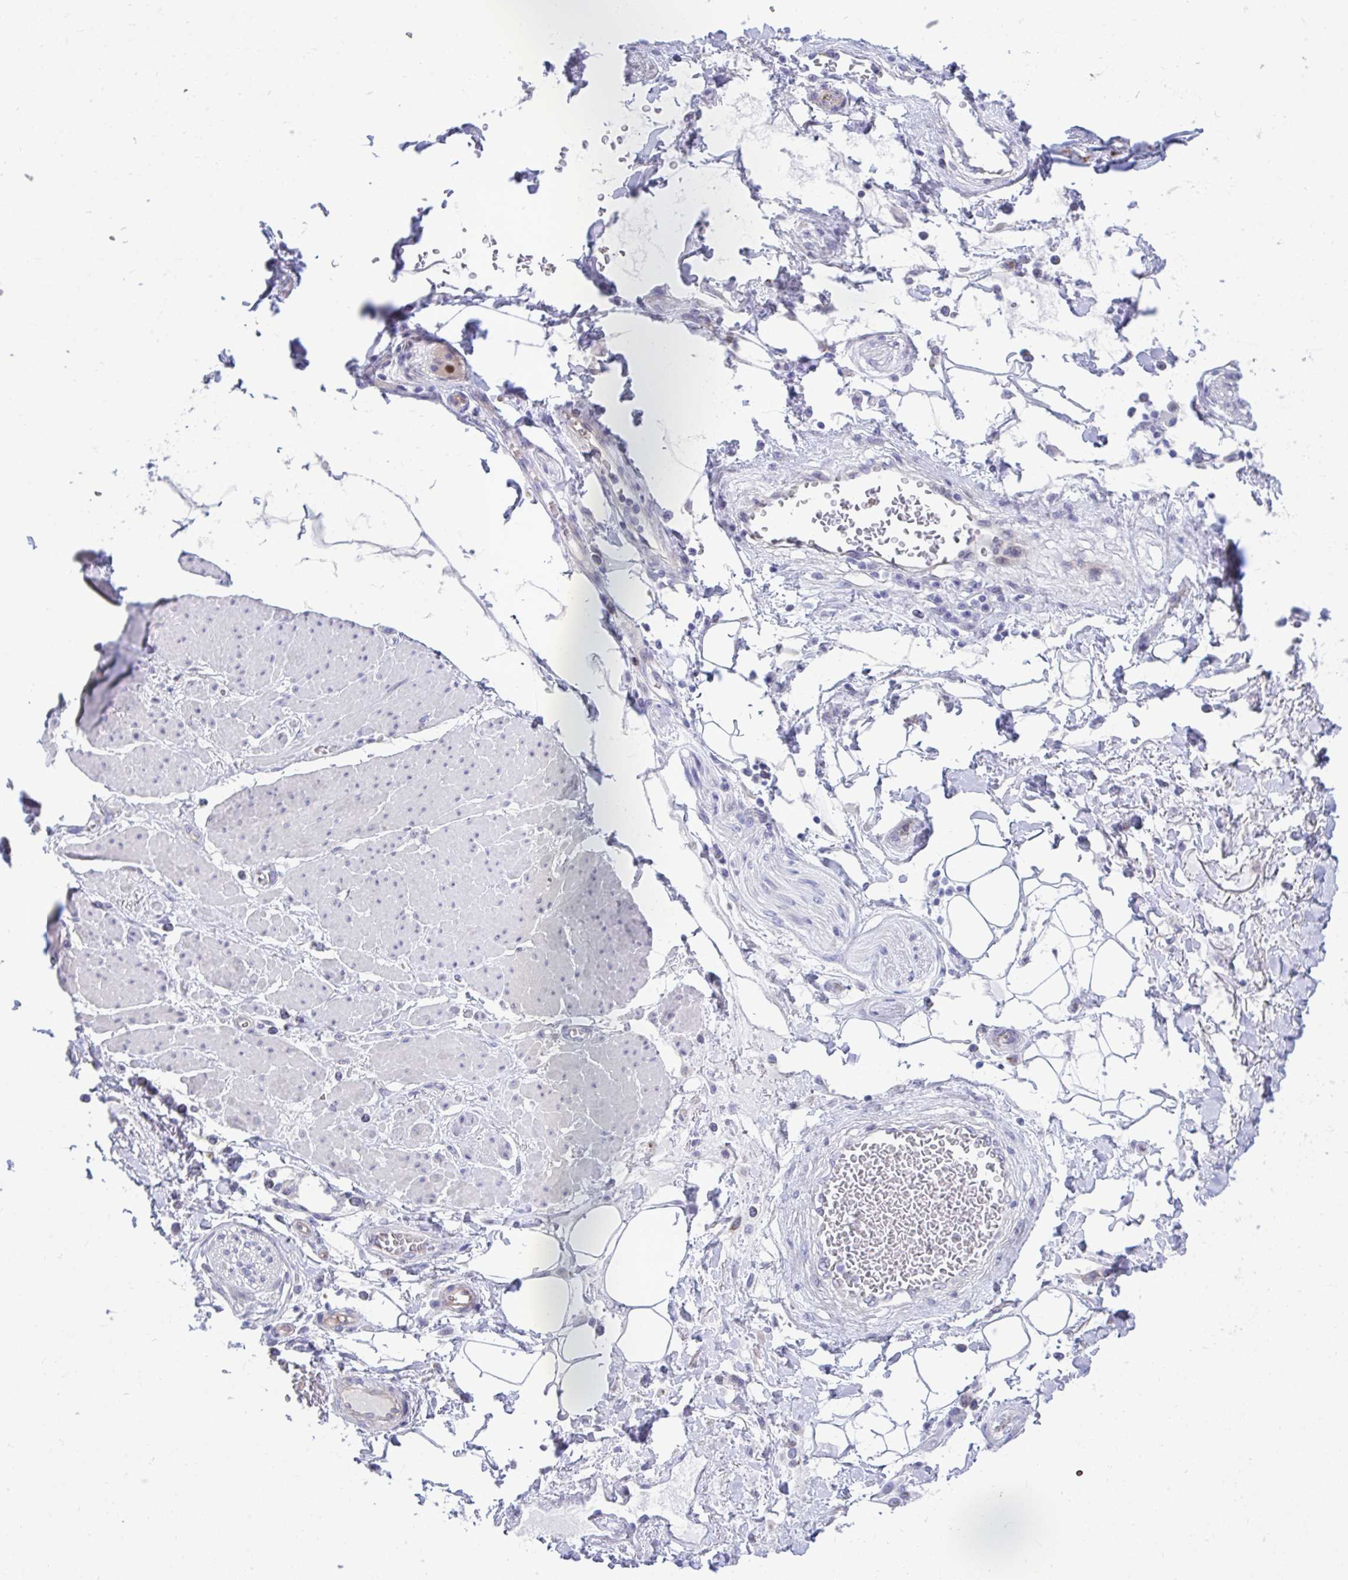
{"staining": {"intensity": "negative", "quantity": "none", "location": "none"}, "tissue": "adipose tissue", "cell_type": "Adipocytes", "image_type": "normal", "snomed": [{"axis": "morphology", "description": "Normal tissue, NOS"}, {"axis": "topography", "description": "Vagina"}, {"axis": "topography", "description": "Peripheral nerve tissue"}], "caption": "DAB immunohistochemical staining of normal human adipose tissue shows no significant positivity in adipocytes.", "gene": "CENPQ", "patient": {"sex": "female", "age": 71}}